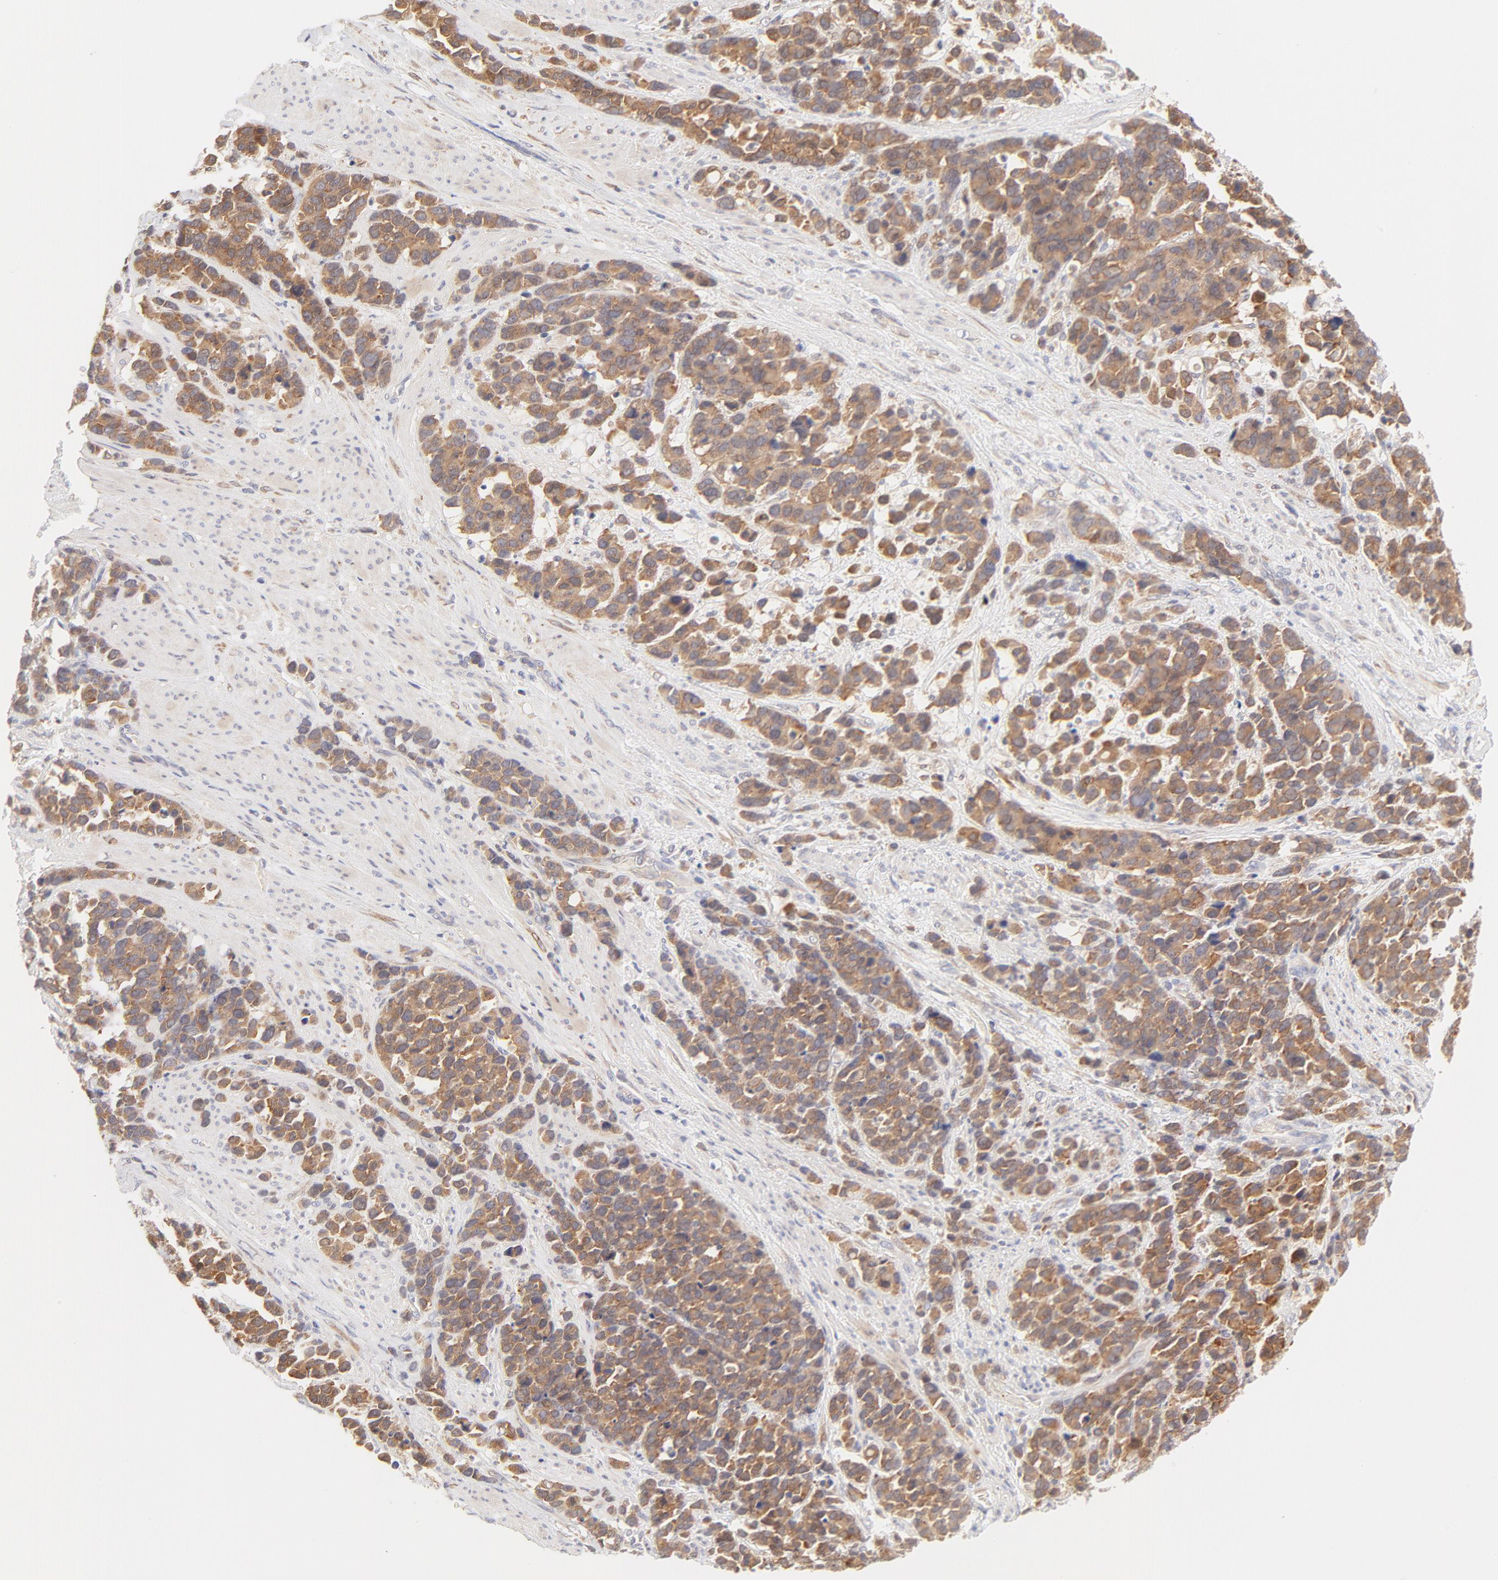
{"staining": {"intensity": "moderate", "quantity": ">75%", "location": "cytoplasmic/membranous"}, "tissue": "stomach cancer", "cell_type": "Tumor cells", "image_type": "cancer", "snomed": [{"axis": "morphology", "description": "Adenocarcinoma, NOS"}, {"axis": "topography", "description": "Stomach, upper"}], "caption": "A micrograph of human stomach adenocarcinoma stained for a protein demonstrates moderate cytoplasmic/membranous brown staining in tumor cells. The staining was performed using DAB, with brown indicating positive protein expression. Nuclei are stained blue with hematoxylin.", "gene": "RPS6KA1", "patient": {"sex": "male", "age": 71}}